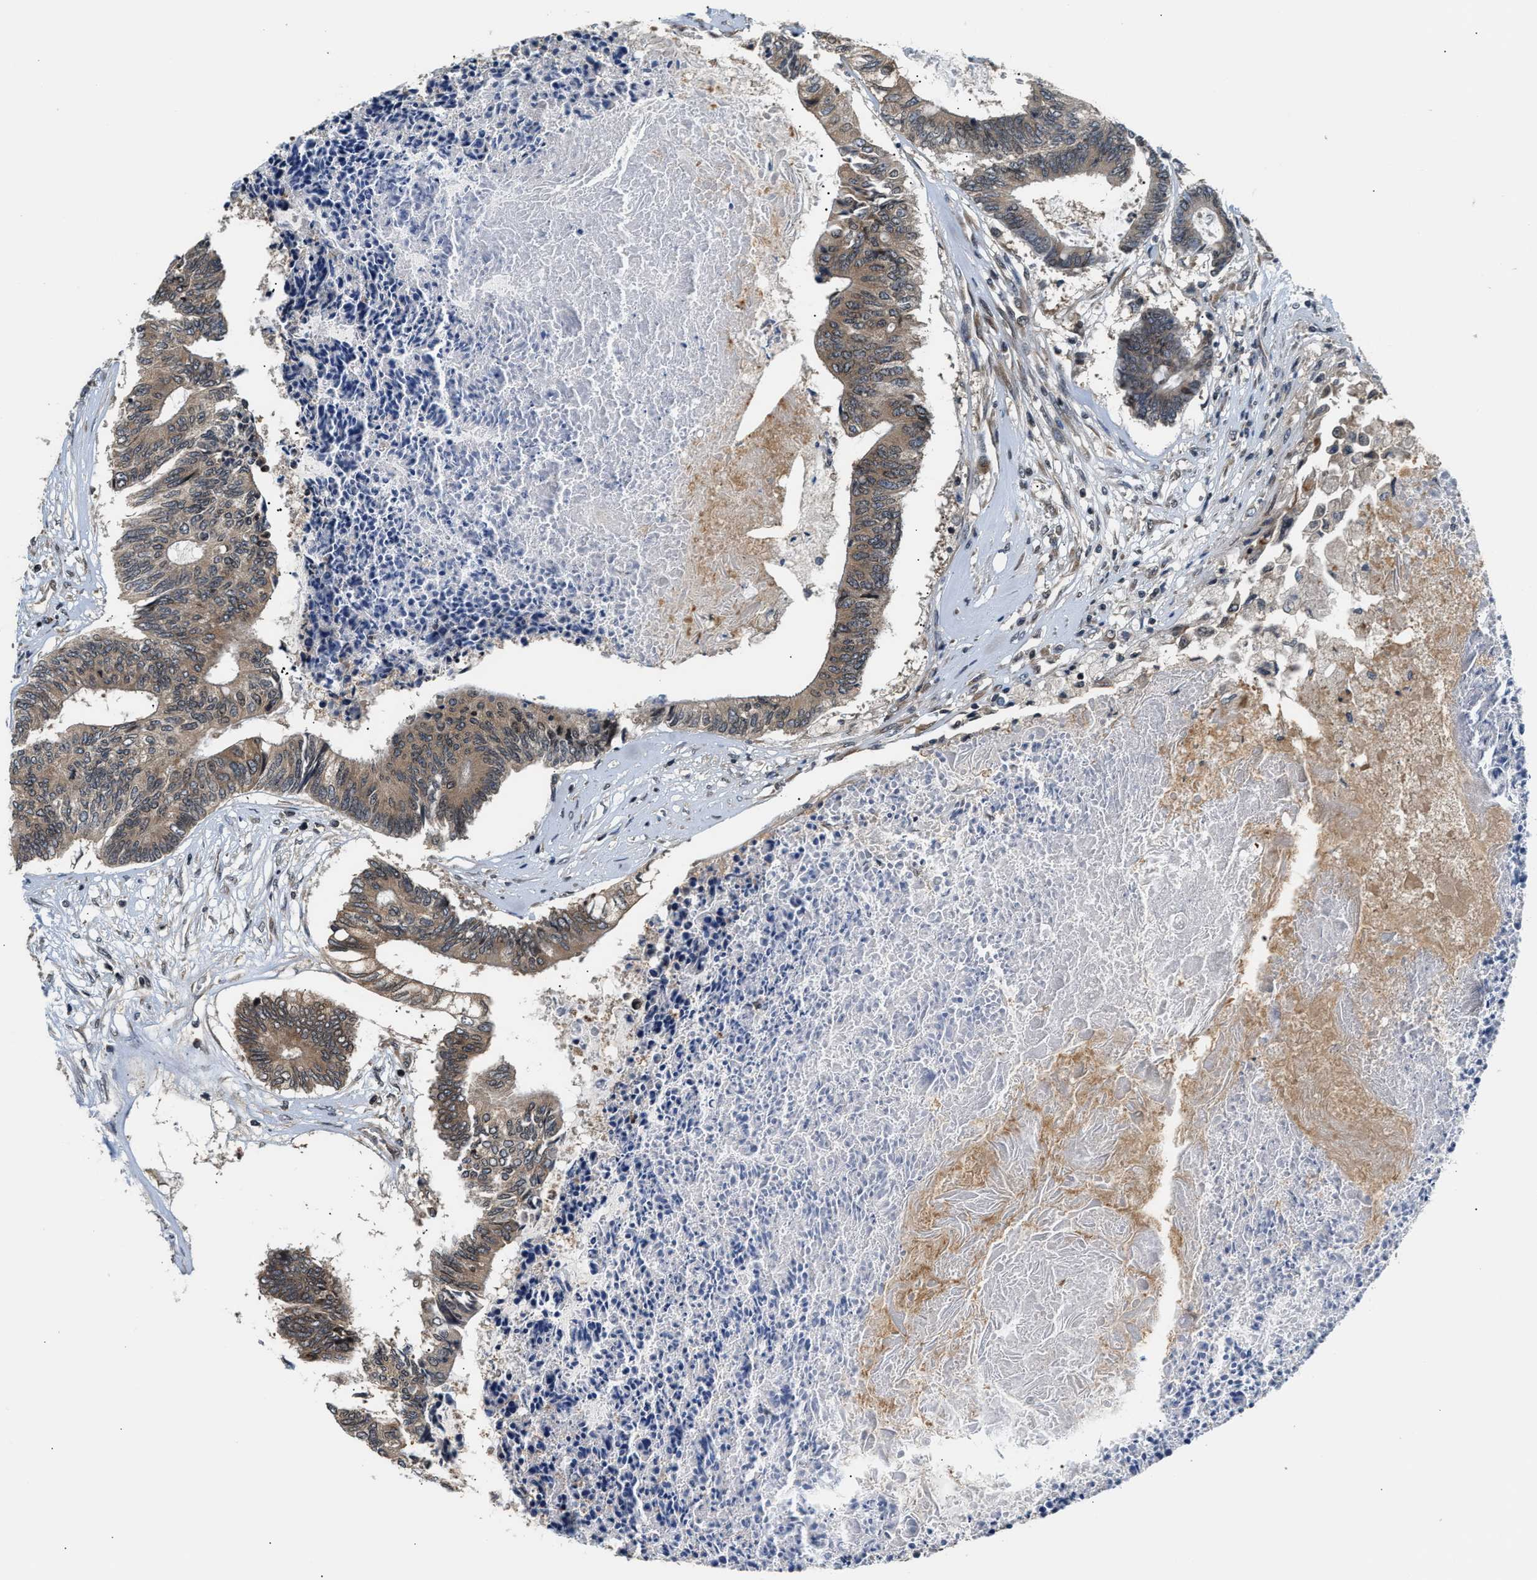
{"staining": {"intensity": "moderate", "quantity": ">75%", "location": "cytoplasmic/membranous"}, "tissue": "colorectal cancer", "cell_type": "Tumor cells", "image_type": "cancer", "snomed": [{"axis": "morphology", "description": "Adenocarcinoma, NOS"}, {"axis": "topography", "description": "Rectum"}], "caption": "Protein expression analysis of colorectal adenocarcinoma demonstrates moderate cytoplasmic/membranous staining in approximately >75% of tumor cells. (Stains: DAB in brown, nuclei in blue, Microscopy: brightfield microscopy at high magnification).", "gene": "RAB29", "patient": {"sex": "male", "age": 63}}